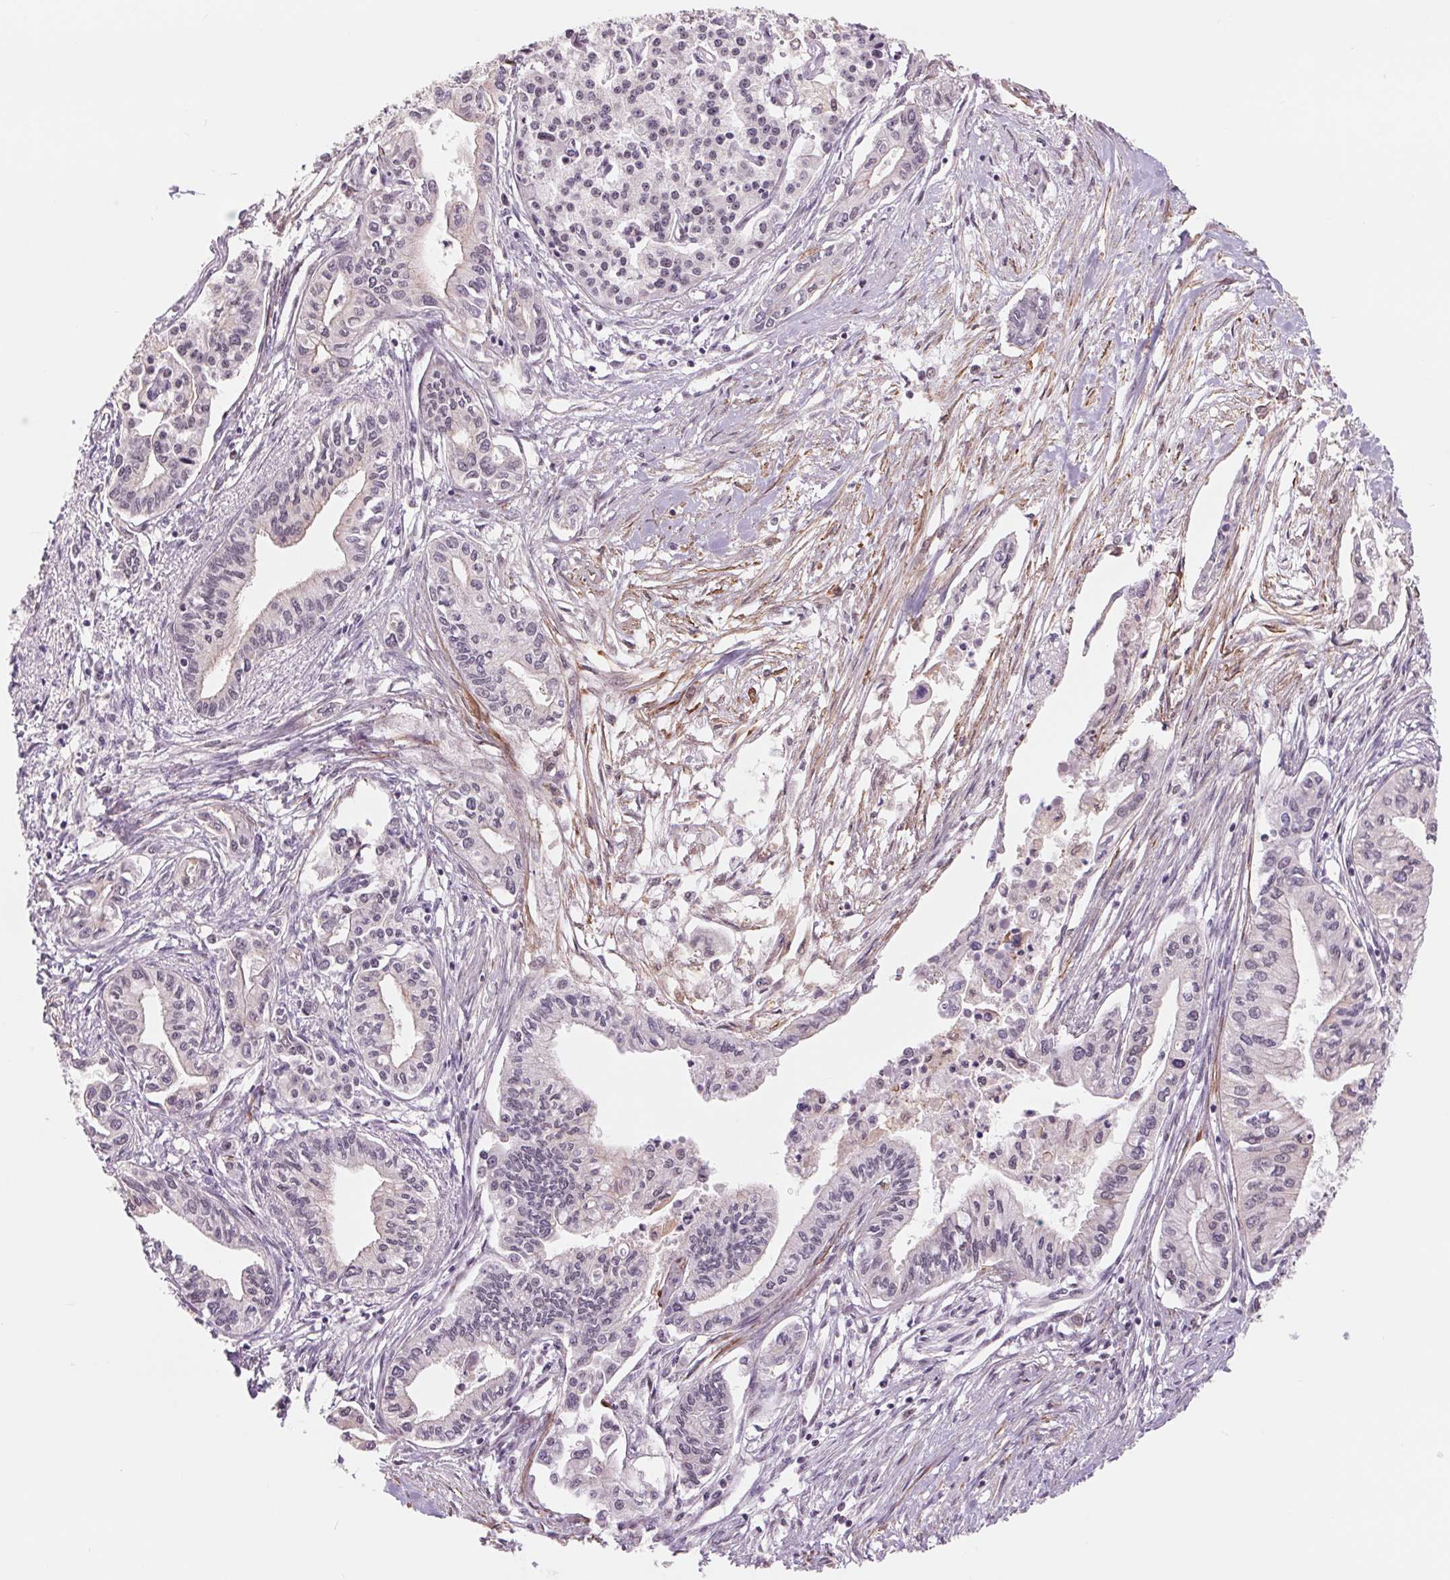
{"staining": {"intensity": "negative", "quantity": "none", "location": "none"}, "tissue": "pancreatic cancer", "cell_type": "Tumor cells", "image_type": "cancer", "snomed": [{"axis": "morphology", "description": "Adenocarcinoma, NOS"}, {"axis": "topography", "description": "Pancreas"}], "caption": "Immunohistochemical staining of pancreatic cancer displays no significant staining in tumor cells.", "gene": "BCAT1", "patient": {"sex": "male", "age": 60}}